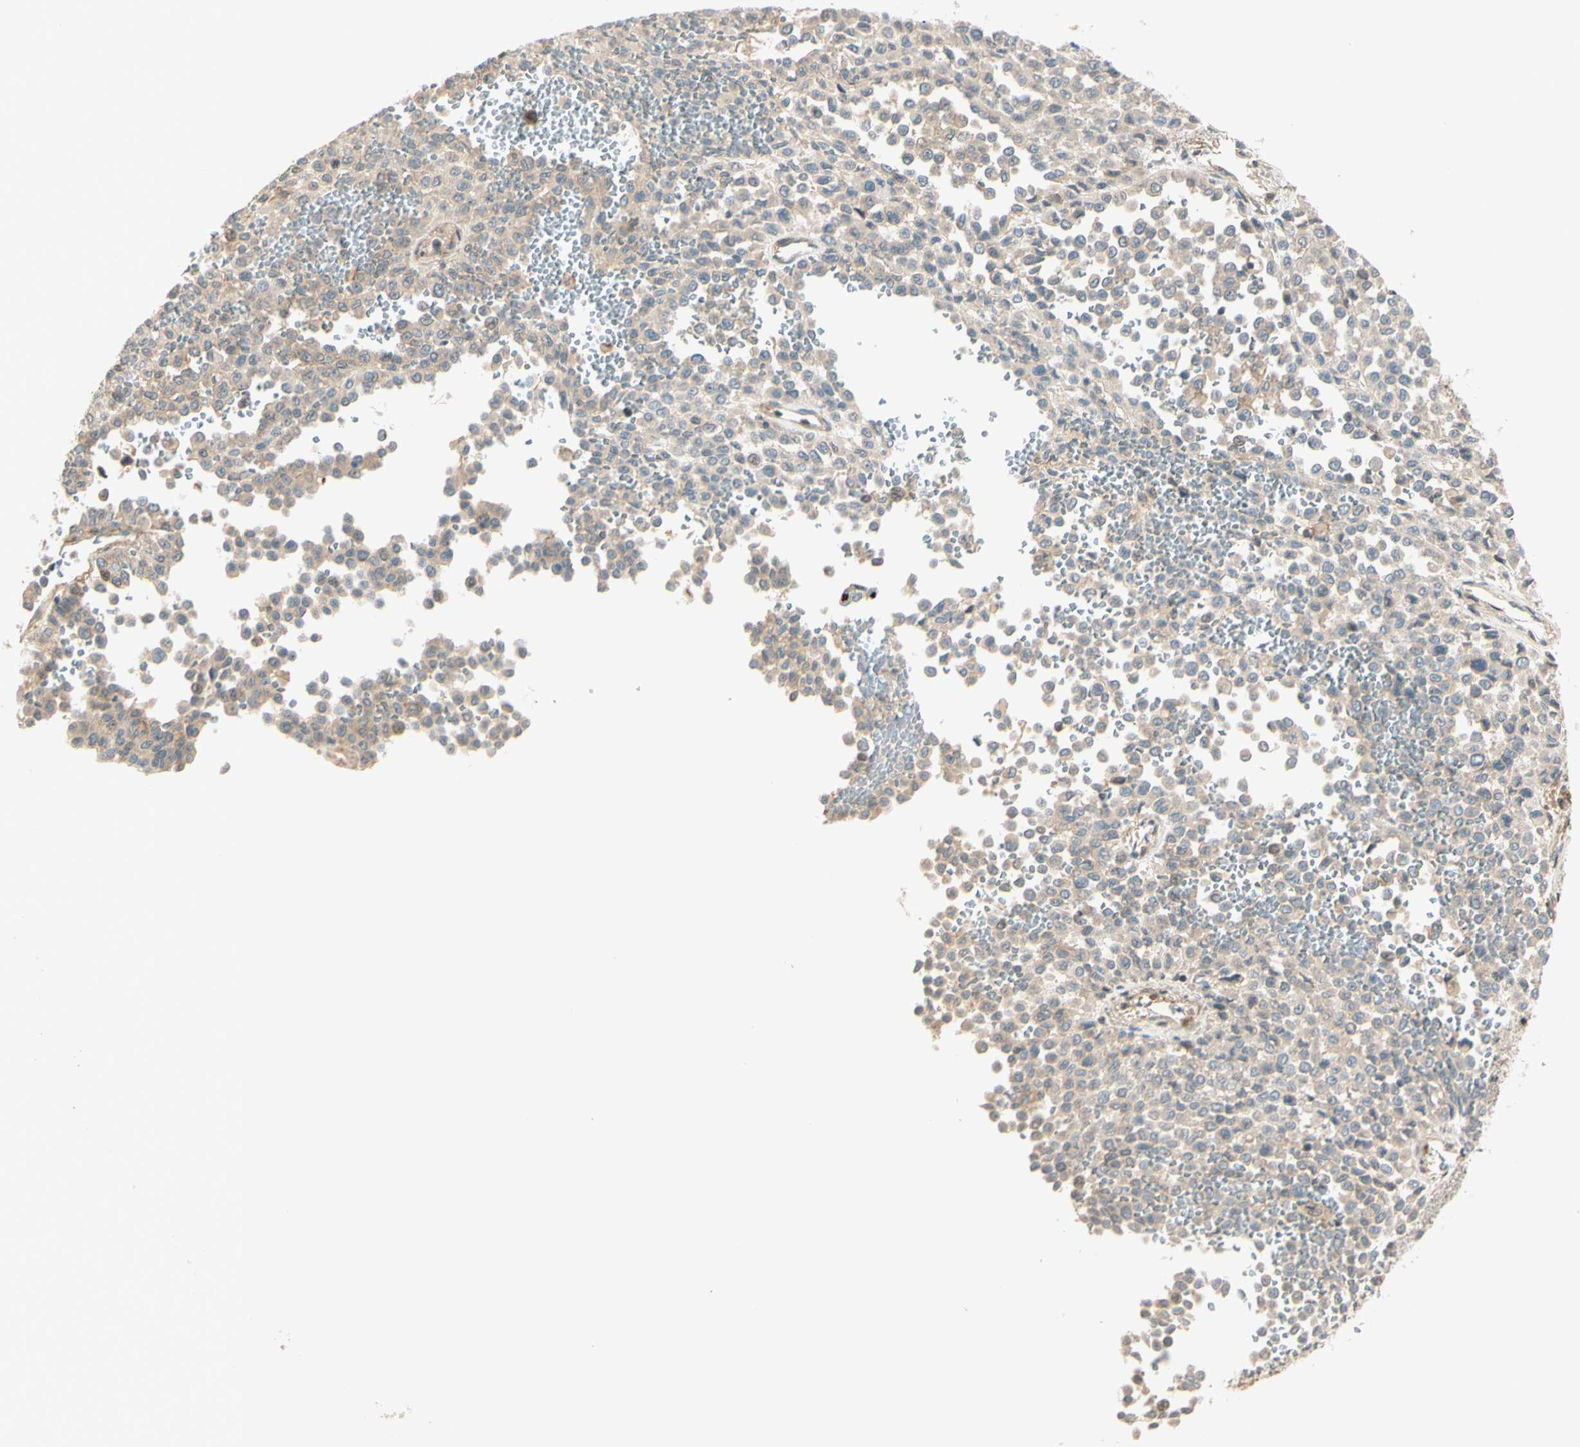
{"staining": {"intensity": "weak", "quantity": ">75%", "location": "cytoplasmic/membranous"}, "tissue": "melanoma", "cell_type": "Tumor cells", "image_type": "cancer", "snomed": [{"axis": "morphology", "description": "Malignant melanoma, Metastatic site"}, {"axis": "topography", "description": "Pancreas"}], "caption": "Melanoma stained for a protein (brown) demonstrates weak cytoplasmic/membranous positive expression in about >75% of tumor cells.", "gene": "NFYA", "patient": {"sex": "female", "age": 30}}